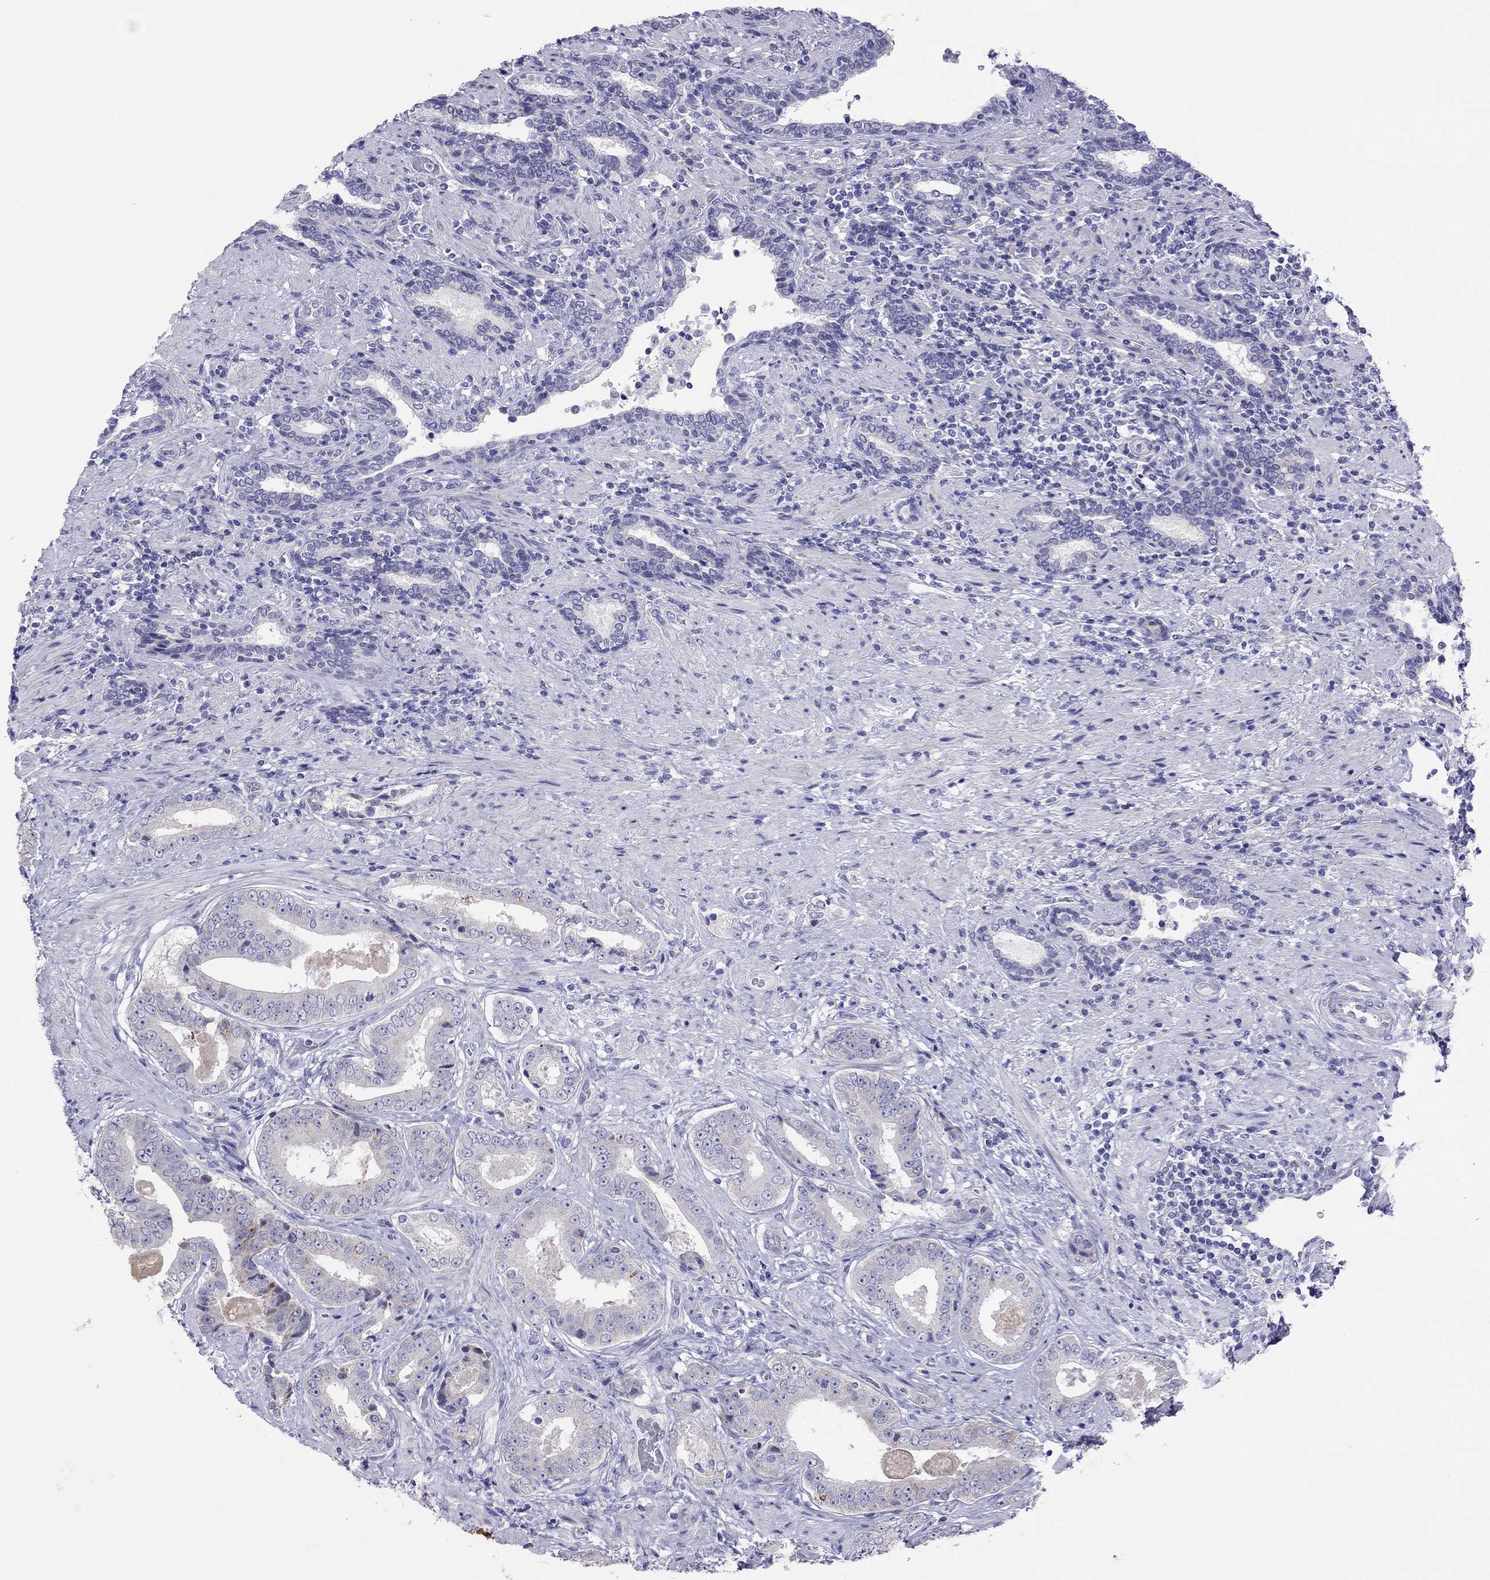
{"staining": {"intensity": "negative", "quantity": "none", "location": "none"}, "tissue": "prostate cancer", "cell_type": "Tumor cells", "image_type": "cancer", "snomed": [{"axis": "morphology", "description": "Adenocarcinoma, Low grade"}, {"axis": "topography", "description": "Prostate and seminal vesicle, NOS"}], "caption": "High power microscopy micrograph of an immunohistochemistry histopathology image of prostate cancer (low-grade adenocarcinoma), revealing no significant positivity in tumor cells. (DAB immunohistochemistry (IHC) with hematoxylin counter stain).", "gene": "COL9A1", "patient": {"sex": "male", "age": 61}}